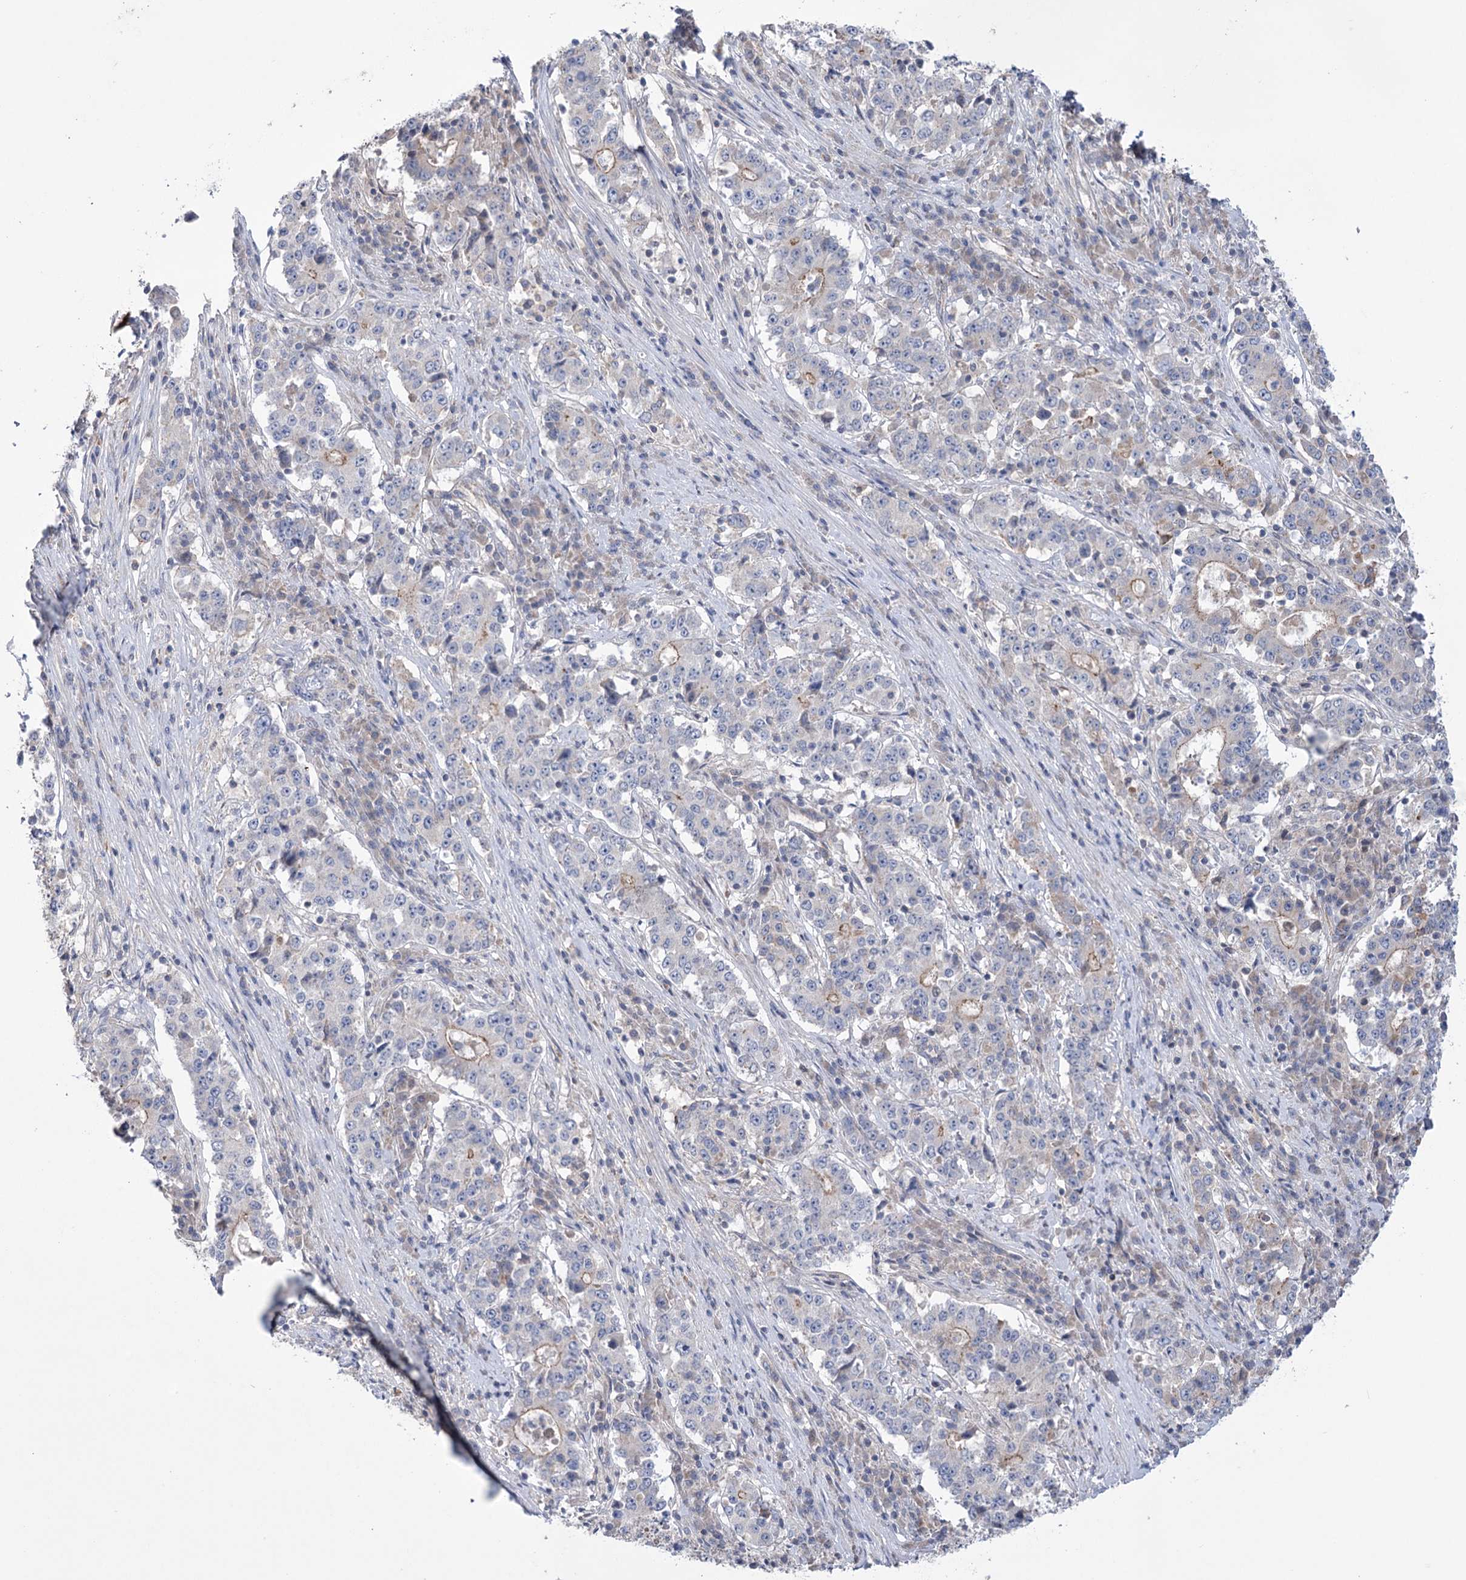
{"staining": {"intensity": "weak", "quantity": "<25%", "location": "cytoplasmic/membranous"}, "tissue": "stomach cancer", "cell_type": "Tumor cells", "image_type": "cancer", "snomed": [{"axis": "morphology", "description": "Adenocarcinoma, NOS"}, {"axis": "topography", "description": "Stomach"}], "caption": "A high-resolution micrograph shows immunohistochemistry (IHC) staining of stomach adenocarcinoma, which shows no significant positivity in tumor cells. (Brightfield microscopy of DAB immunohistochemistry (IHC) at high magnification).", "gene": "TRIM71", "patient": {"sex": "male", "age": 59}}